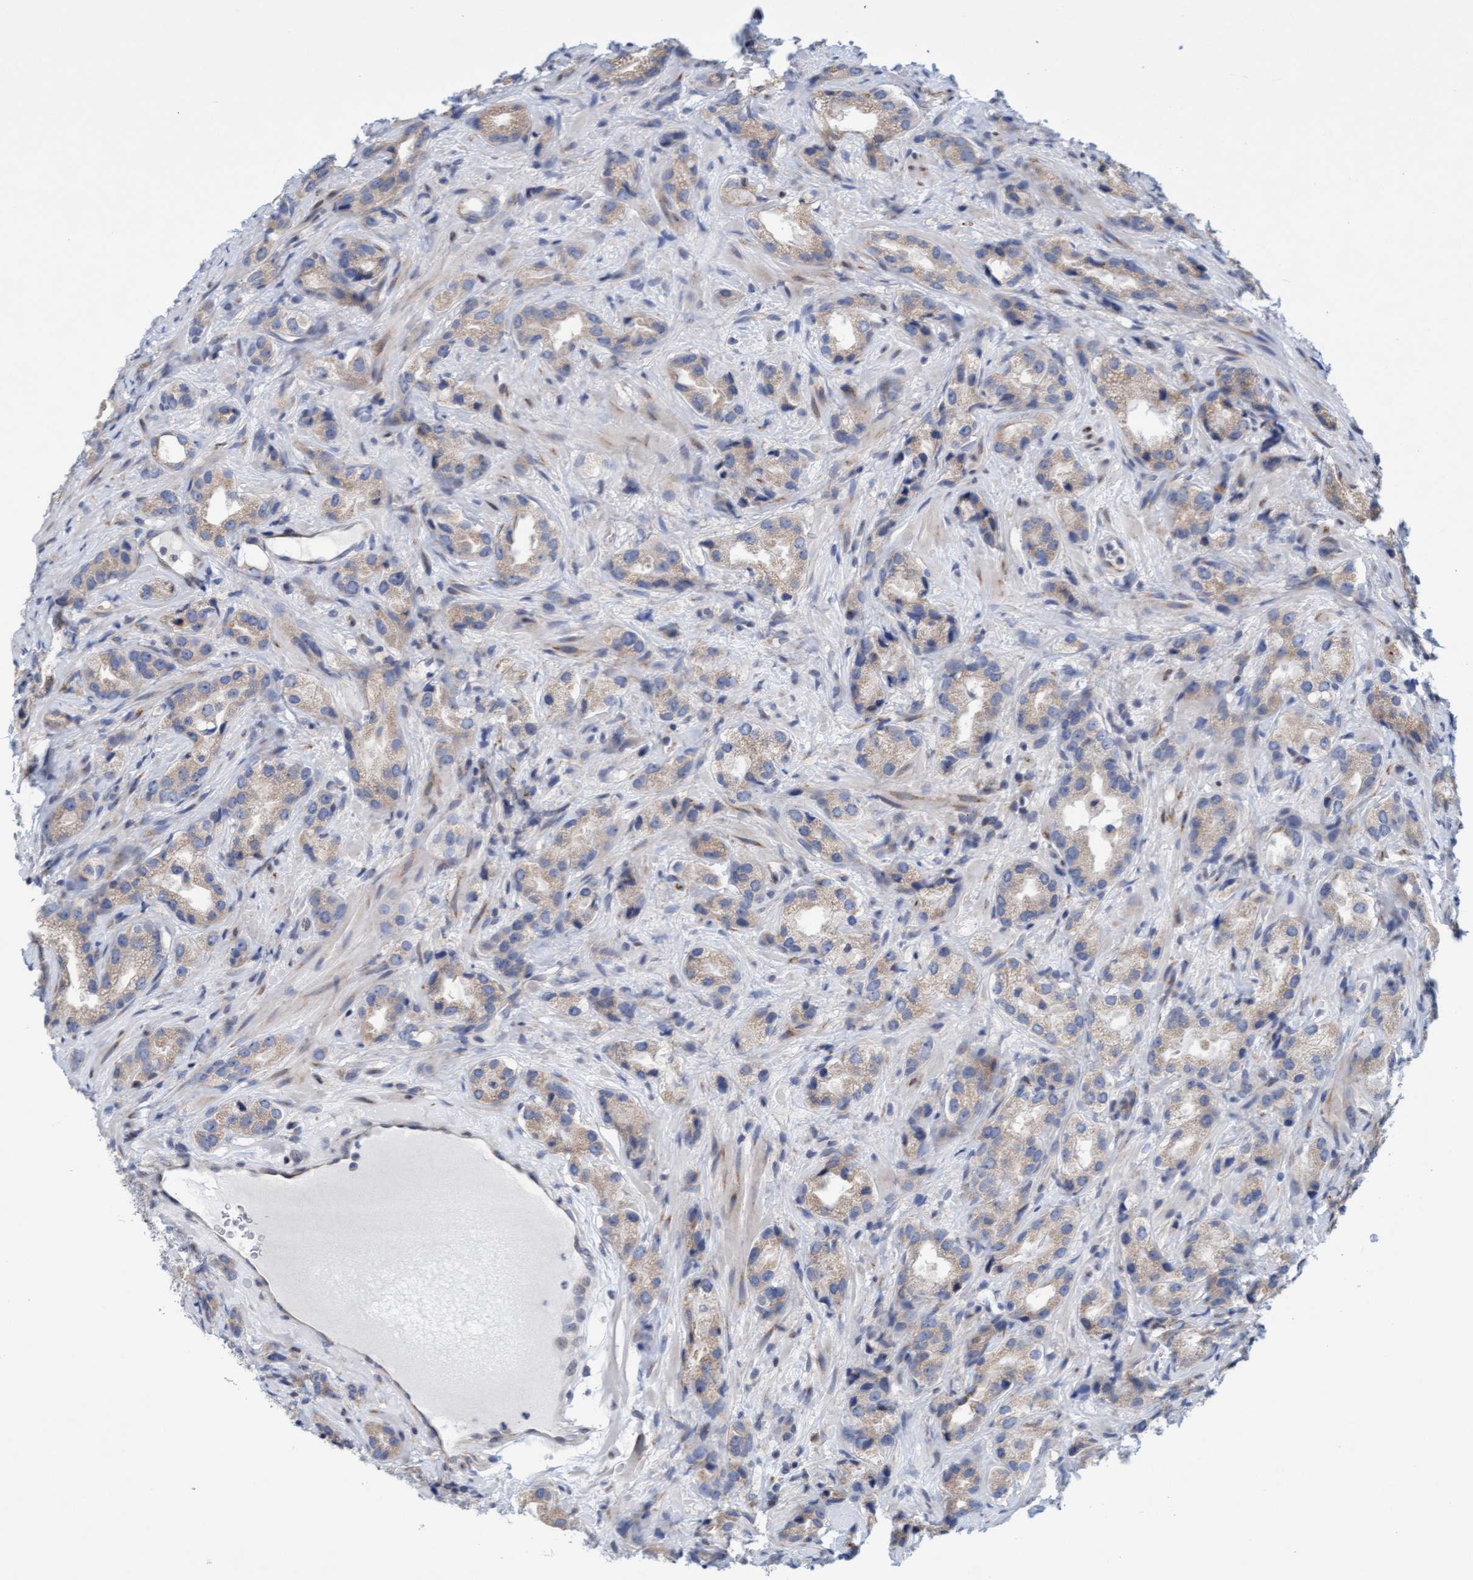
{"staining": {"intensity": "weak", "quantity": "<25%", "location": "cytoplasmic/membranous"}, "tissue": "prostate cancer", "cell_type": "Tumor cells", "image_type": "cancer", "snomed": [{"axis": "morphology", "description": "Adenocarcinoma, High grade"}, {"axis": "topography", "description": "Prostate"}], "caption": "Immunohistochemistry of prostate adenocarcinoma (high-grade) shows no expression in tumor cells. The staining is performed using DAB (3,3'-diaminobenzidine) brown chromogen with nuclei counter-stained in using hematoxylin.", "gene": "SLC28A3", "patient": {"sex": "male", "age": 63}}